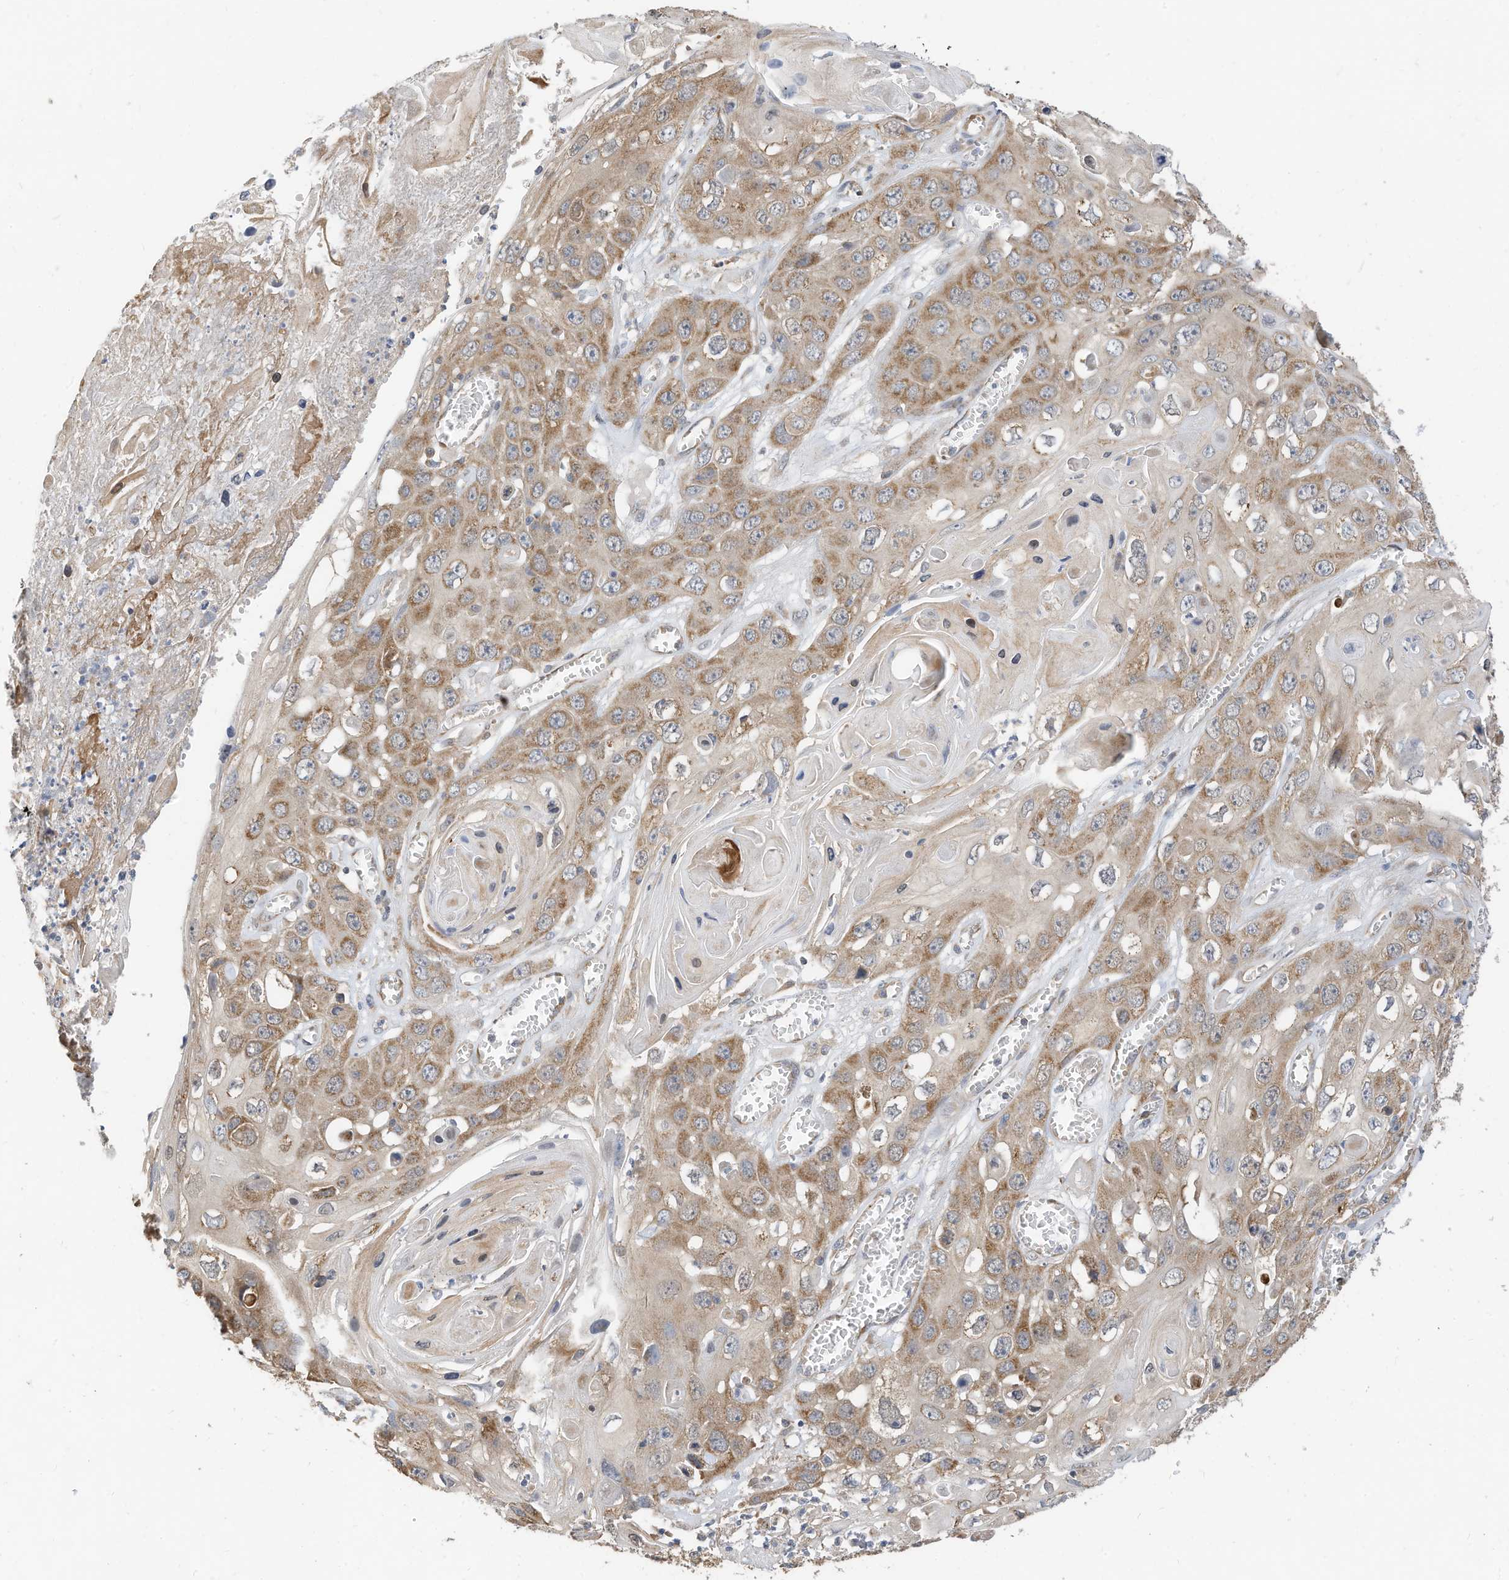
{"staining": {"intensity": "moderate", "quantity": "25%-75%", "location": "cytoplasmic/membranous"}, "tissue": "skin cancer", "cell_type": "Tumor cells", "image_type": "cancer", "snomed": [{"axis": "morphology", "description": "Squamous cell carcinoma, NOS"}, {"axis": "topography", "description": "Skin"}], "caption": "Immunohistochemical staining of skin squamous cell carcinoma exhibits medium levels of moderate cytoplasmic/membranous staining in about 25%-75% of tumor cells.", "gene": "METTL6", "patient": {"sex": "male", "age": 55}}